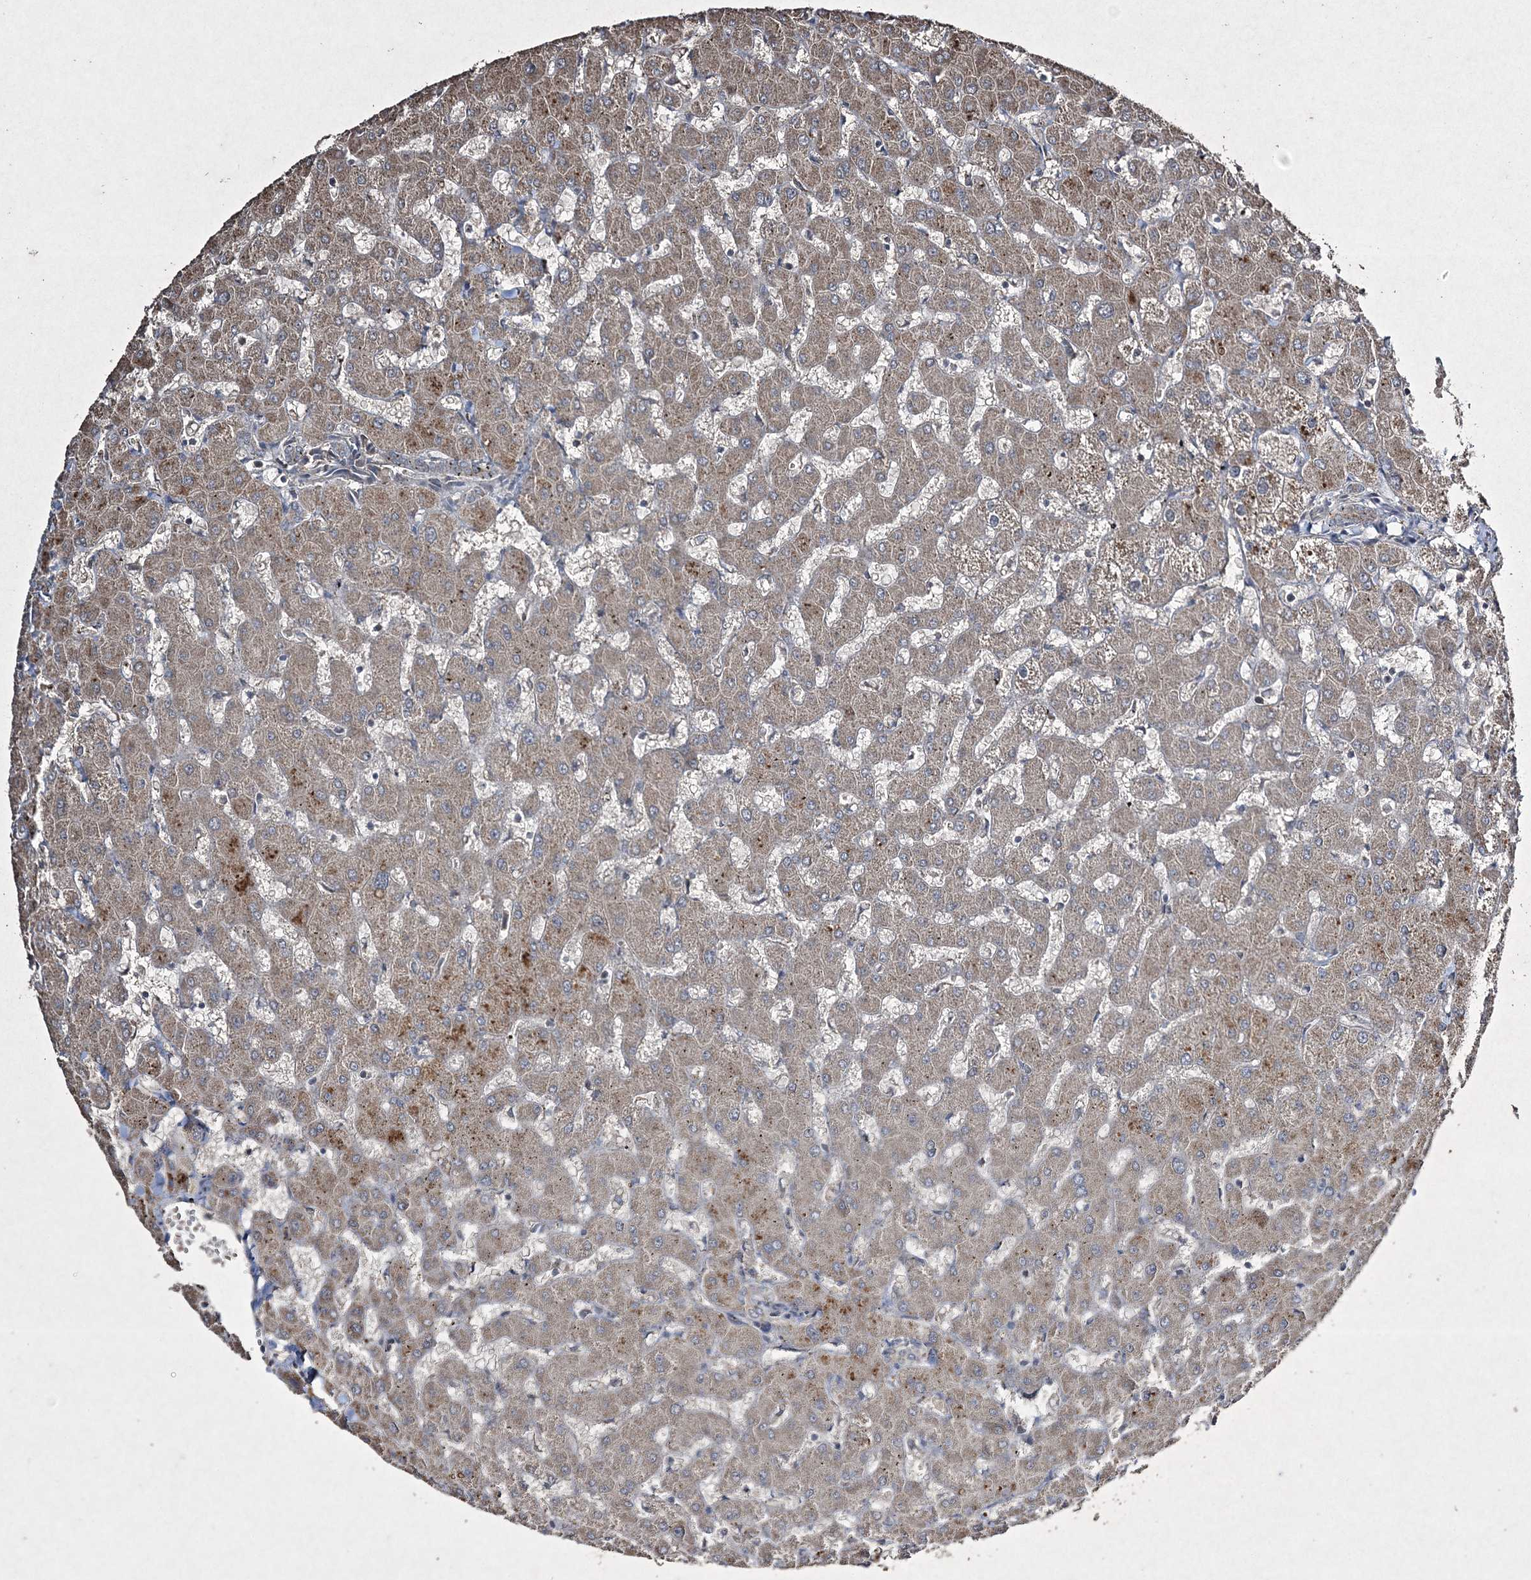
{"staining": {"intensity": "negative", "quantity": "none", "location": "none"}, "tissue": "liver", "cell_type": "Cholangiocytes", "image_type": "normal", "snomed": [{"axis": "morphology", "description": "Normal tissue, NOS"}, {"axis": "topography", "description": "Liver"}], "caption": "IHC photomicrograph of unremarkable liver stained for a protein (brown), which shows no positivity in cholangiocytes.", "gene": "GRSF1", "patient": {"sex": "female", "age": 63}}